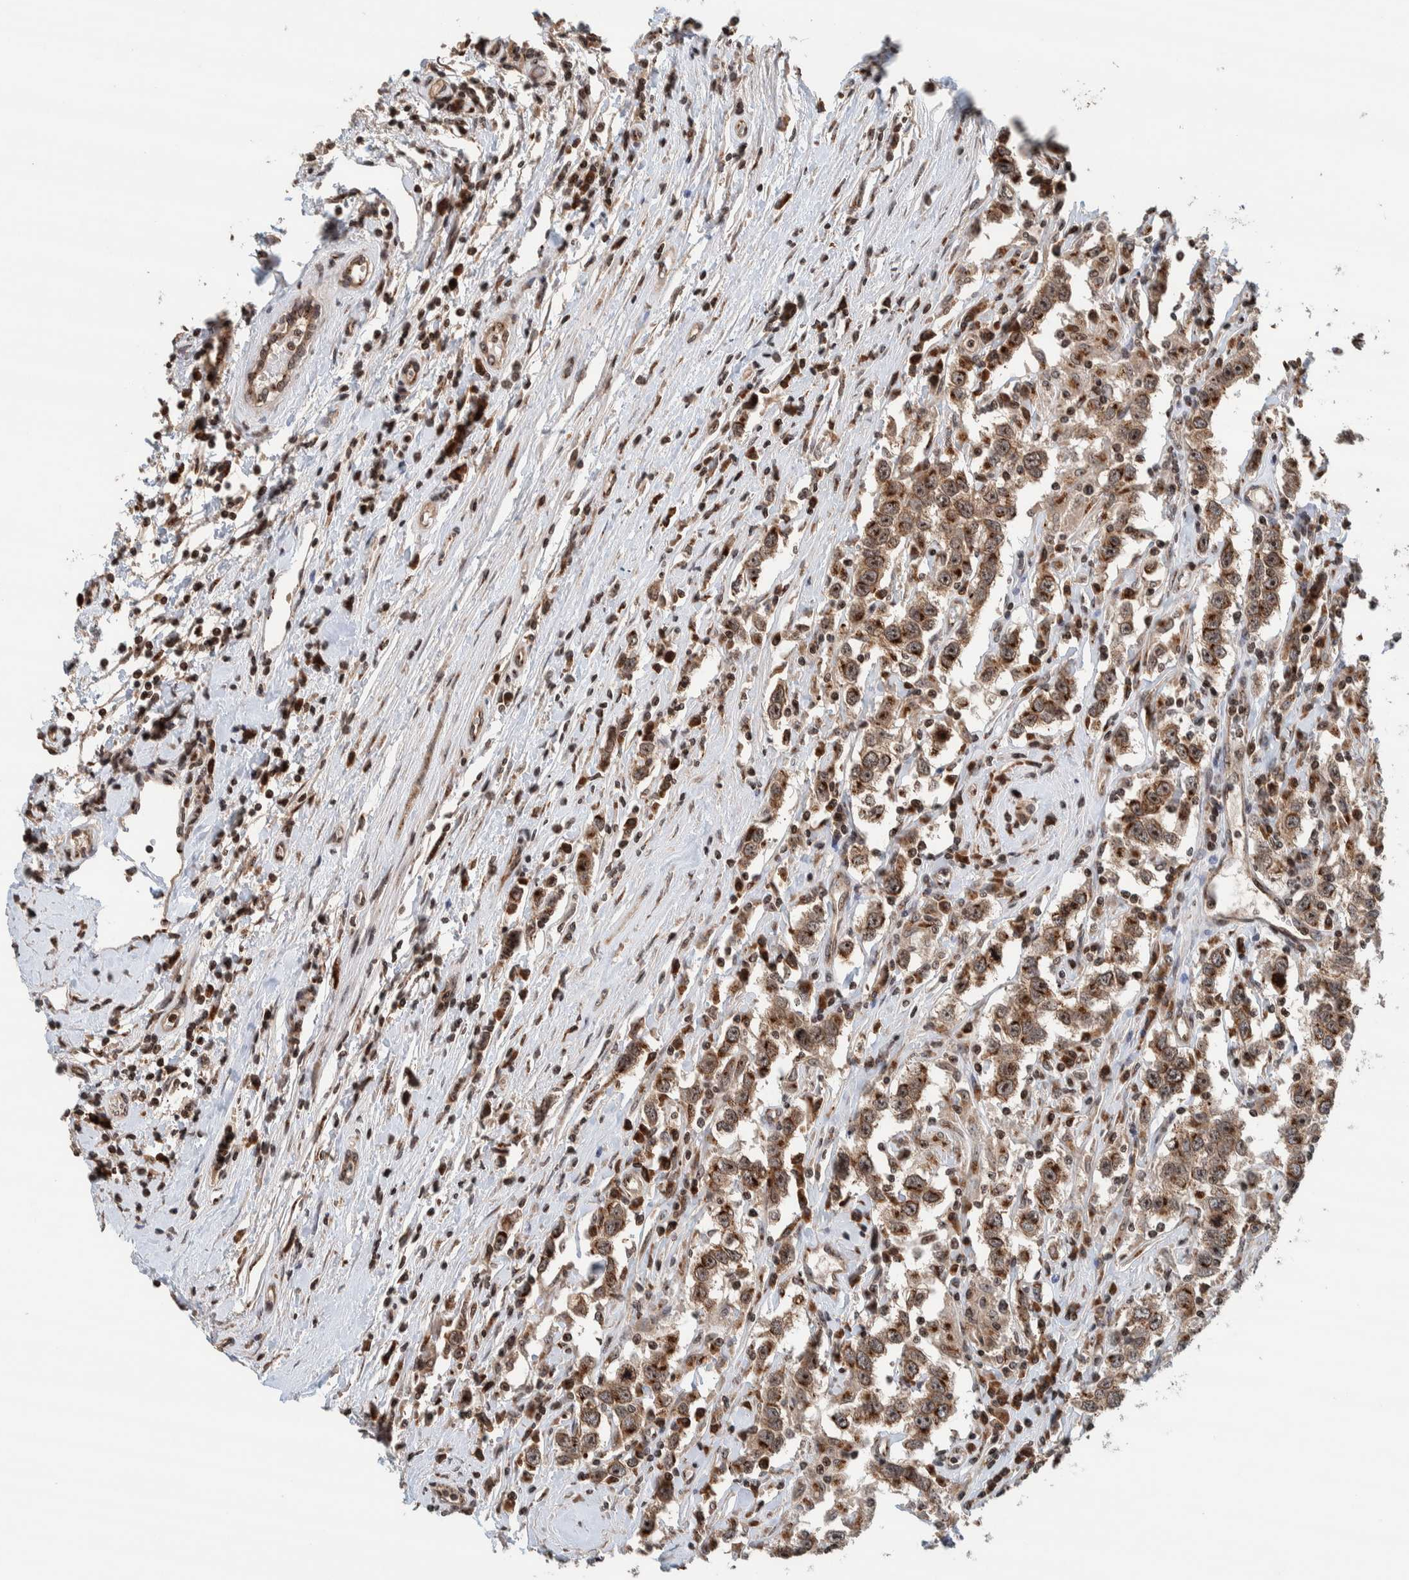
{"staining": {"intensity": "weak", "quantity": ">75%", "location": "cytoplasmic/membranous,nuclear"}, "tissue": "testis cancer", "cell_type": "Tumor cells", "image_type": "cancer", "snomed": [{"axis": "morphology", "description": "Seminoma, NOS"}, {"axis": "topography", "description": "Testis"}], "caption": "Immunohistochemistry (IHC) histopathology image of human testis cancer stained for a protein (brown), which displays low levels of weak cytoplasmic/membranous and nuclear staining in about >75% of tumor cells.", "gene": "CCDC182", "patient": {"sex": "male", "age": 41}}